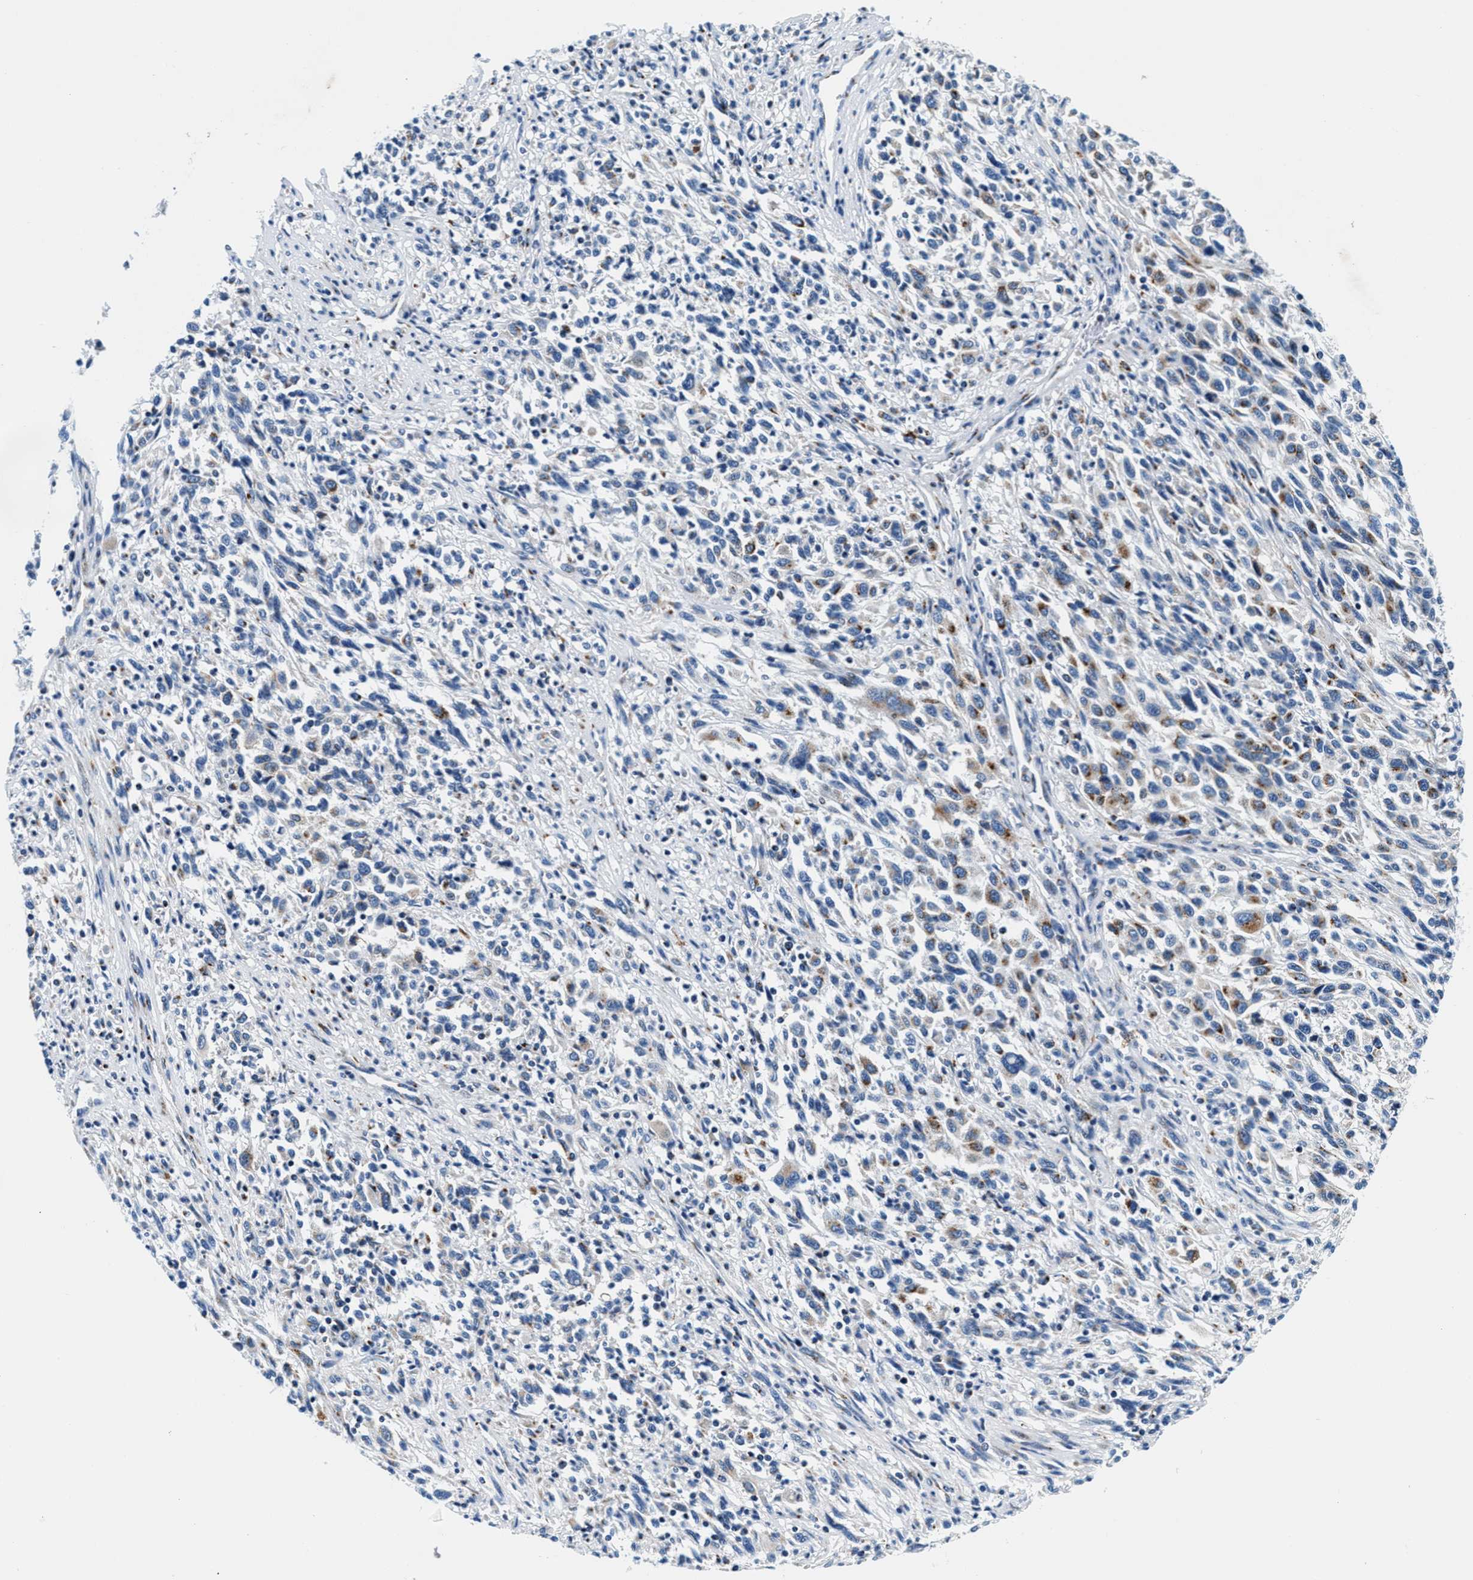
{"staining": {"intensity": "moderate", "quantity": "<25%", "location": "cytoplasmic/membranous"}, "tissue": "melanoma", "cell_type": "Tumor cells", "image_type": "cancer", "snomed": [{"axis": "morphology", "description": "Malignant melanoma, Metastatic site"}, {"axis": "topography", "description": "Lymph node"}], "caption": "Approximately <25% of tumor cells in human melanoma show moderate cytoplasmic/membranous protein positivity as visualized by brown immunohistochemical staining.", "gene": "VPS53", "patient": {"sex": "male", "age": 61}}